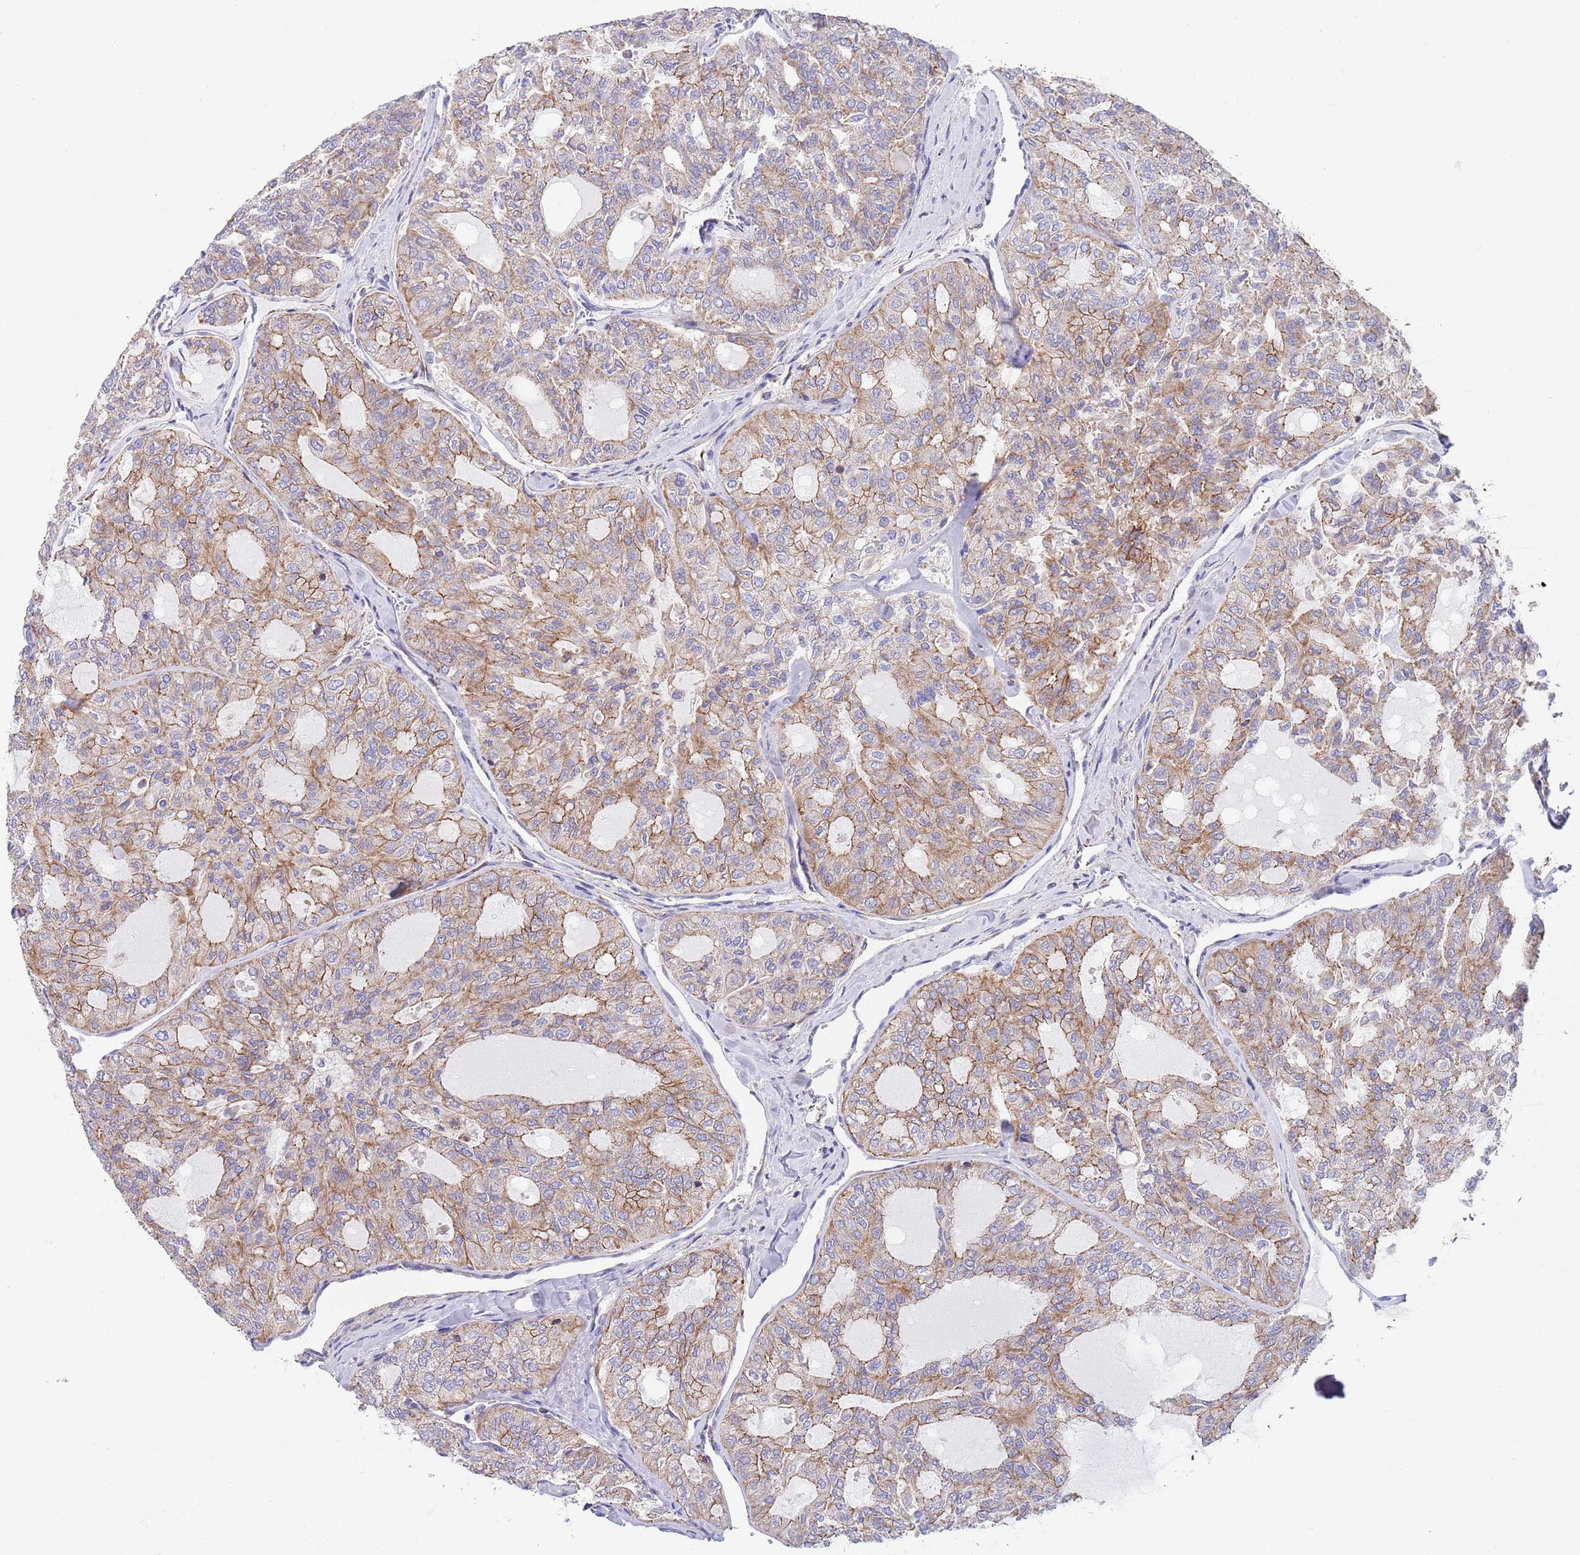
{"staining": {"intensity": "moderate", "quantity": "25%-75%", "location": "cytoplasmic/membranous"}, "tissue": "thyroid cancer", "cell_type": "Tumor cells", "image_type": "cancer", "snomed": [{"axis": "morphology", "description": "Follicular adenoma carcinoma, NOS"}, {"axis": "topography", "description": "Thyroid gland"}], "caption": "A histopathology image of thyroid follicular adenoma carcinoma stained for a protein reveals moderate cytoplasmic/membranous brown staining in tumor cells.", "gene": "PWWP3A", "patient": {"sex": "male", "age": 75}}